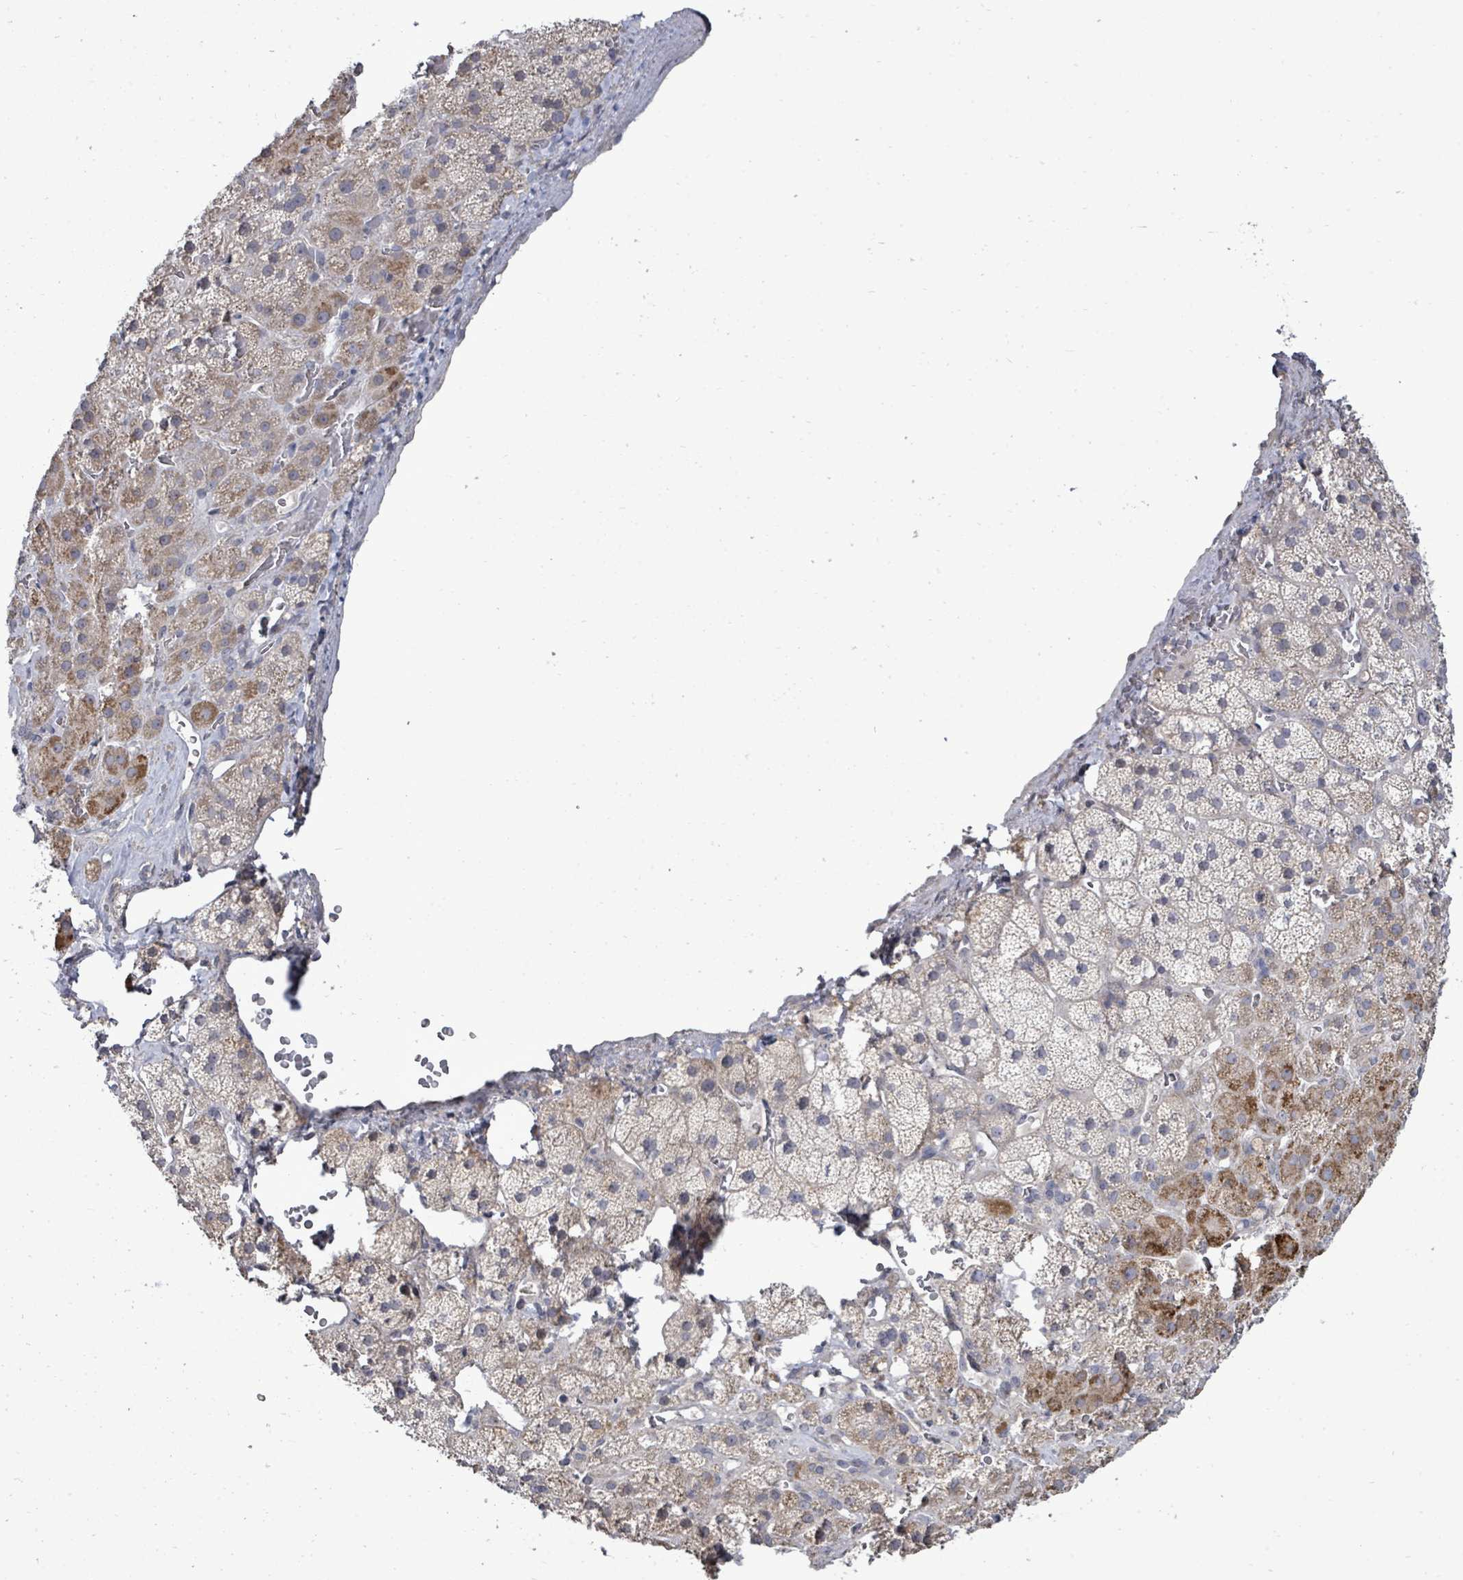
{"staining": {"intensity": "moderate", "quantity": "<25%", "location": "cytoplasmic/membranous"}, "tissue": "adrenal gland", "cell_type": "Glandular cells", "image_type": "normal", "snomed": [{"axis": "morphology", "description": "Normal tissue, NOS"}, {"axis": "topography", "description": "Adrenal gland"}], "caption": "Protein expression analysis of benign adrenal gland demonstrates moderate cytoplasmic/membranous staining in about <25% of glandular cells.", "gene": "POMGNT2", "patient": {"sex": "male", "age": 57}}